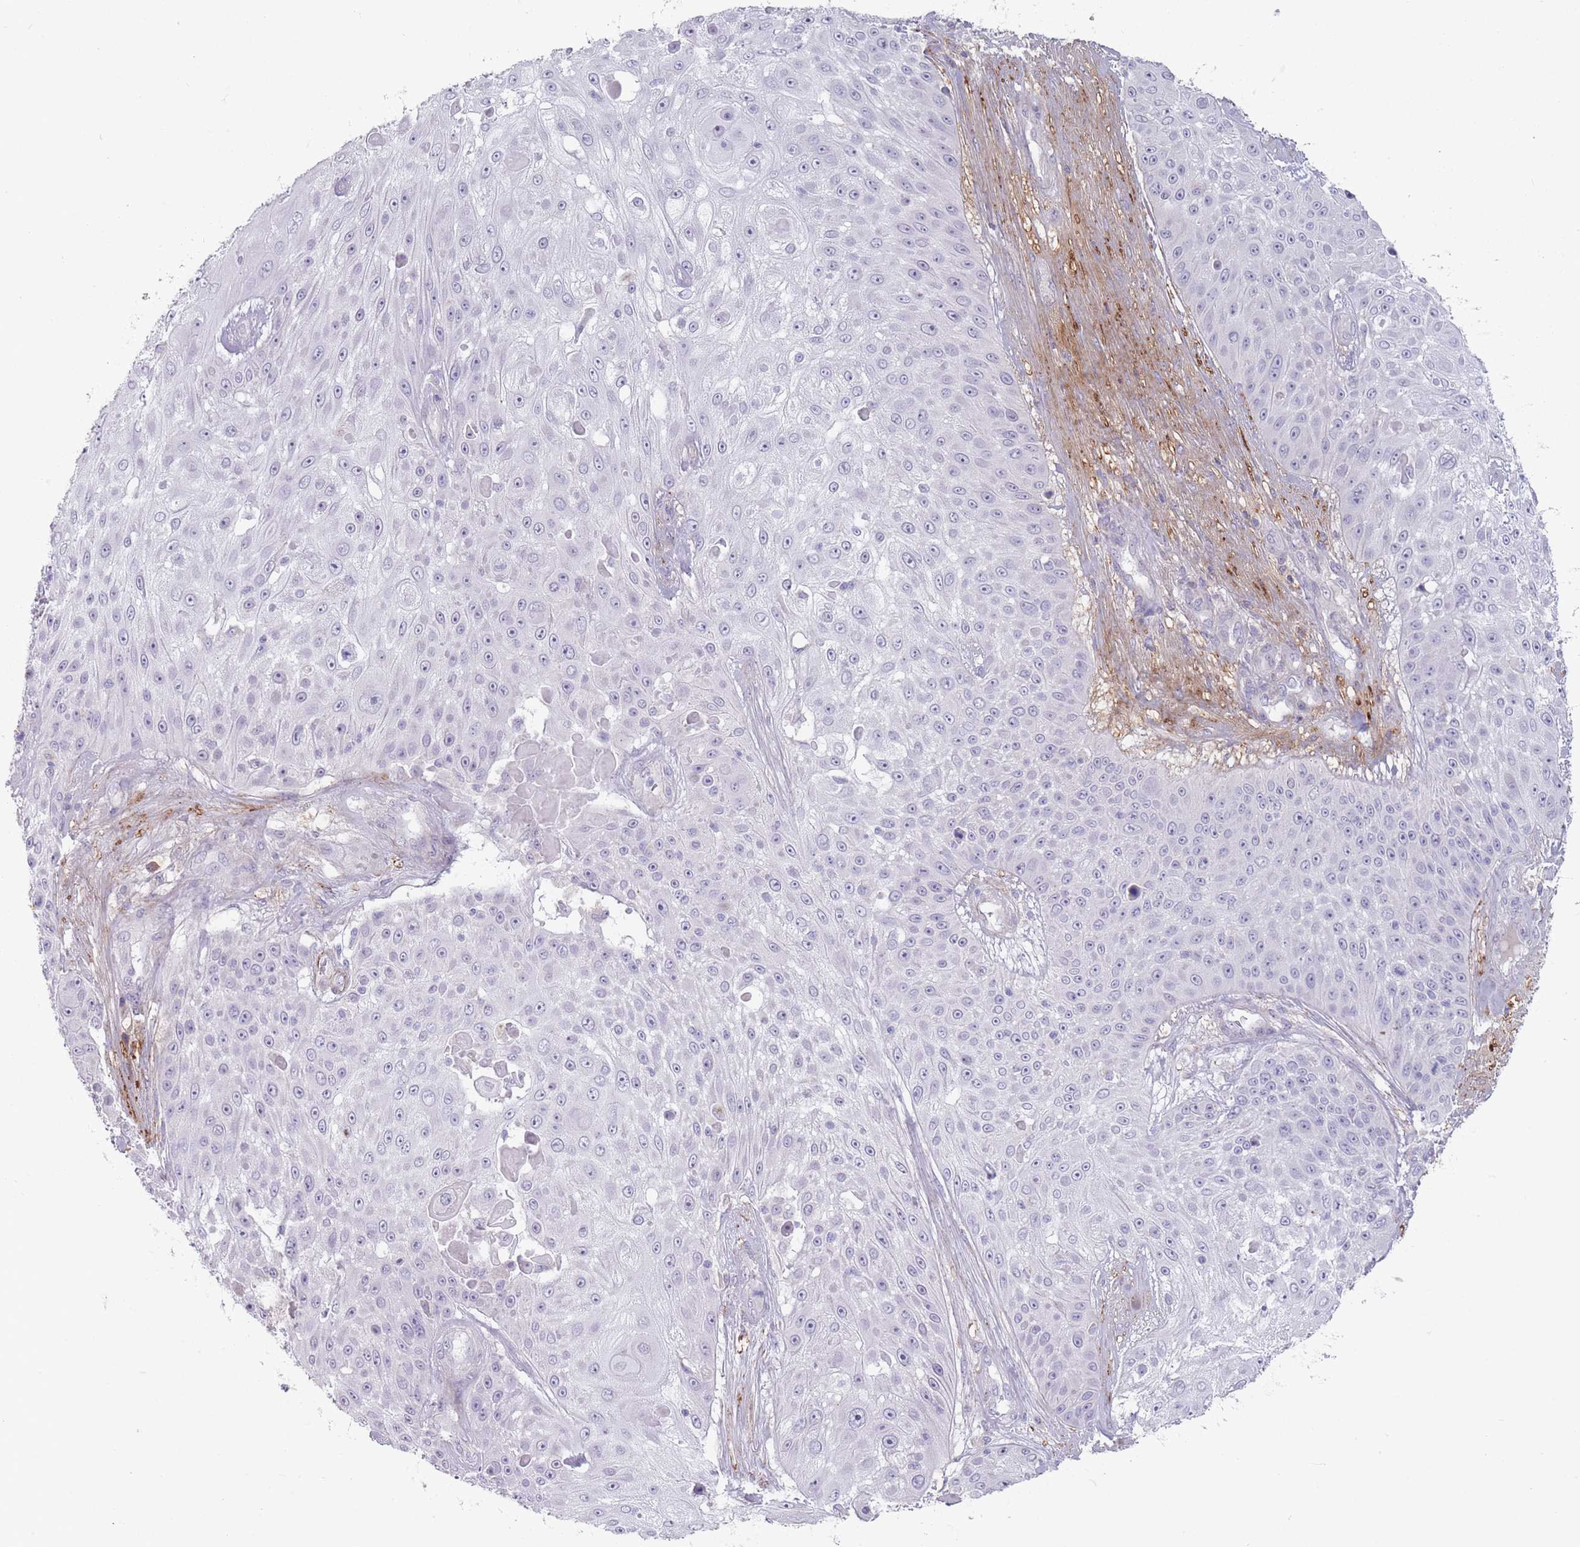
{"staining": {"intensity": "negative", "quantity": "none", "location": "none"}, "tissue": "skin cancer", "cell_type": "Tumor cells", "image_type": "cancer", "snomed": [{"axis": "morphology", "description": "Squamous cell carcinoma, NOS"}, {"axis": "topography", "description": "Skin"}], "caption": "Immunohistochemistry image of neoplastic tissue: human skin squamous cell carcinoma stained with DAB (3,3'-diaminobenzidine) exhibits no significant protein staining in tumor cells.", "gene": "PAIP2B", "patient": {"sex": "female", "age": 86}}